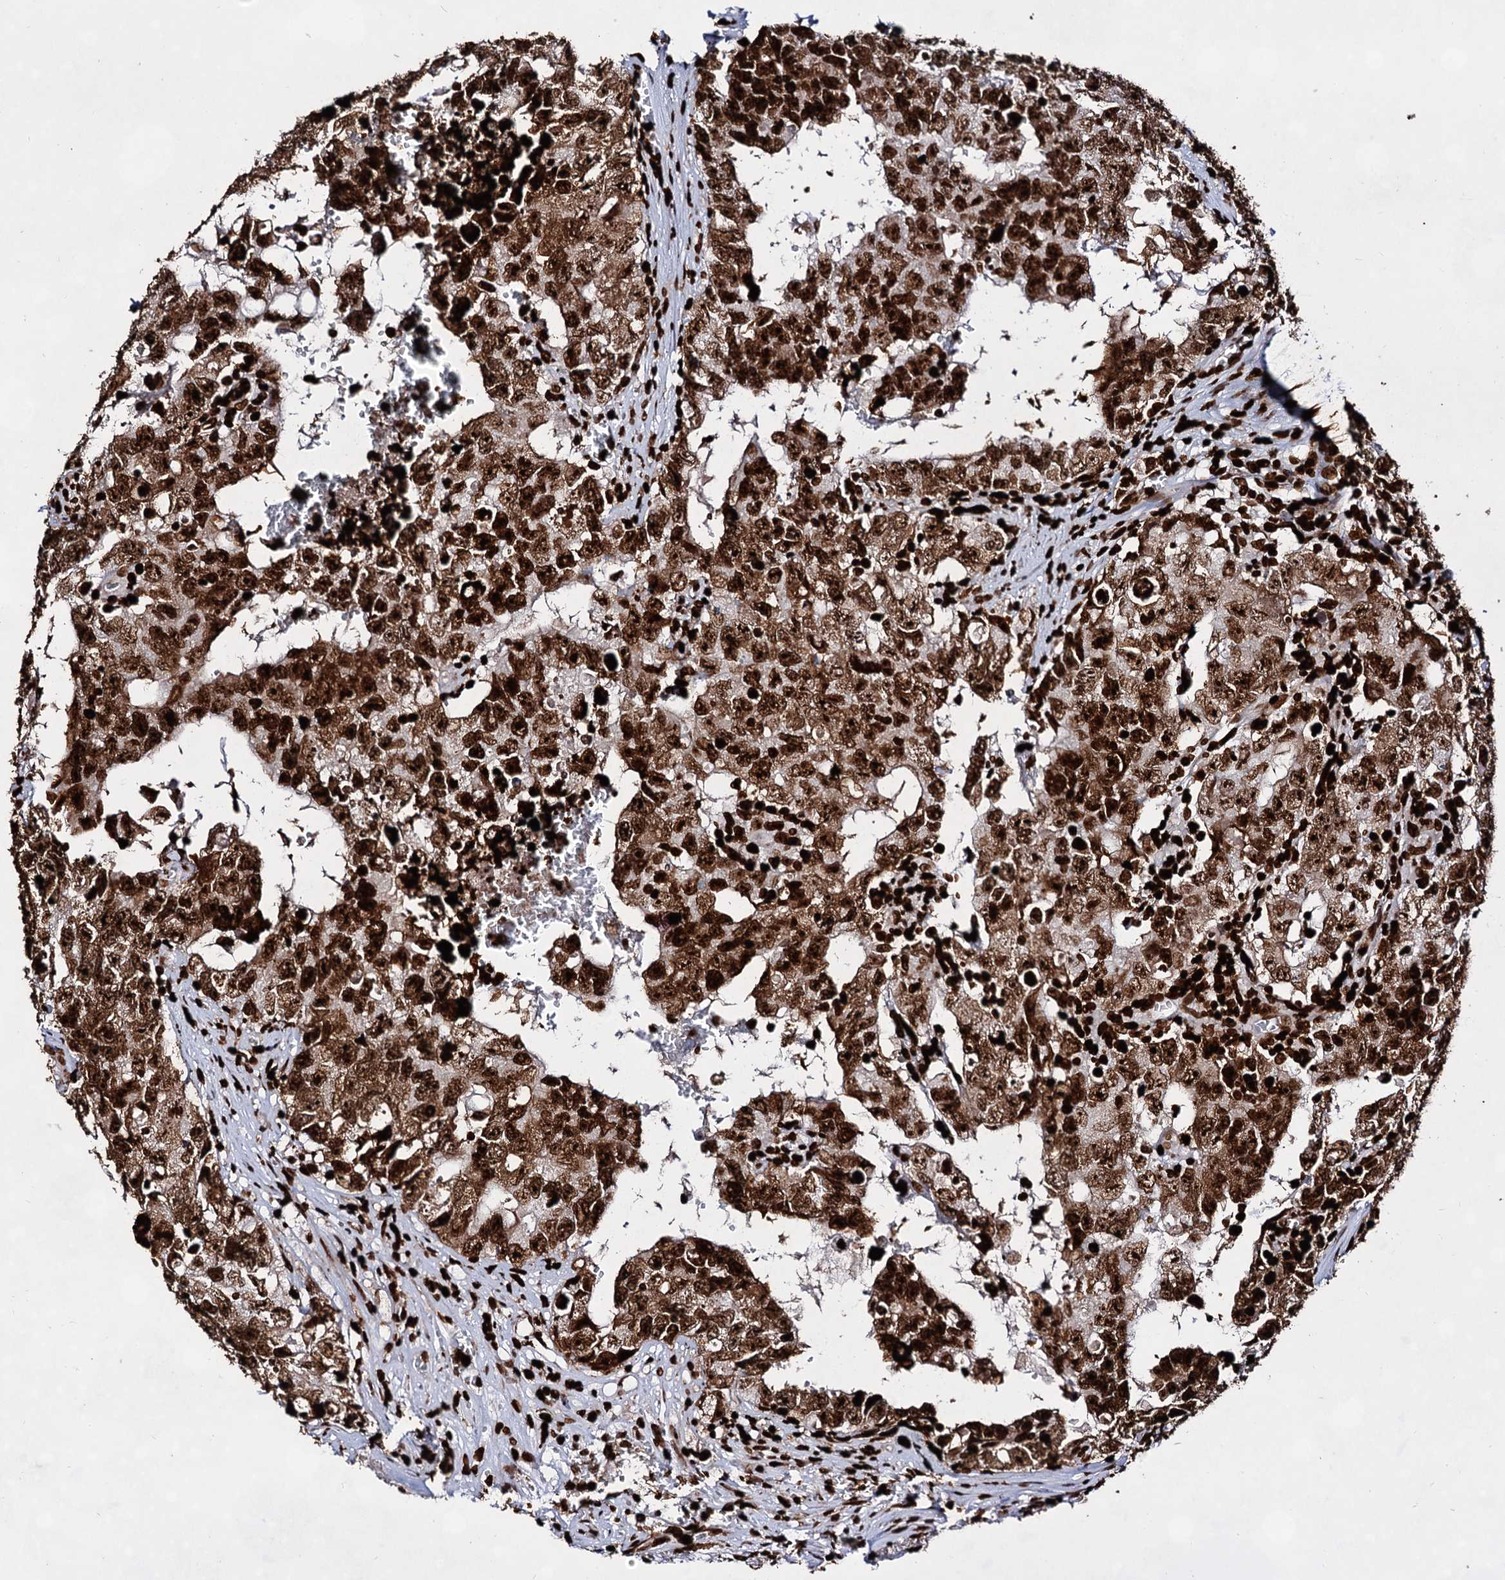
{"staining": {"intensity": "strong", "quantity": ">75%", "location": "nuclear"}, "tissue": "testis cancer", "cell_type": "Tumor cells", "image_type": "cancer", "snomed": [{"axis": "morphology", "description": "Carcinoma, Embryonal, NOS"}, {"axis": "topography", "description": "Testis"}], "caption": "A photomicrograph of embryonal carcinoma (testis) stained for a protein displays strong nuclear brown staining in tumor cells. (DAB (3,3'-diaminobenzidine) IHC with brightfield microscopy, high magnification).", "gene": "HMGB2", "patient": {"sex": "male", "age": 17}}